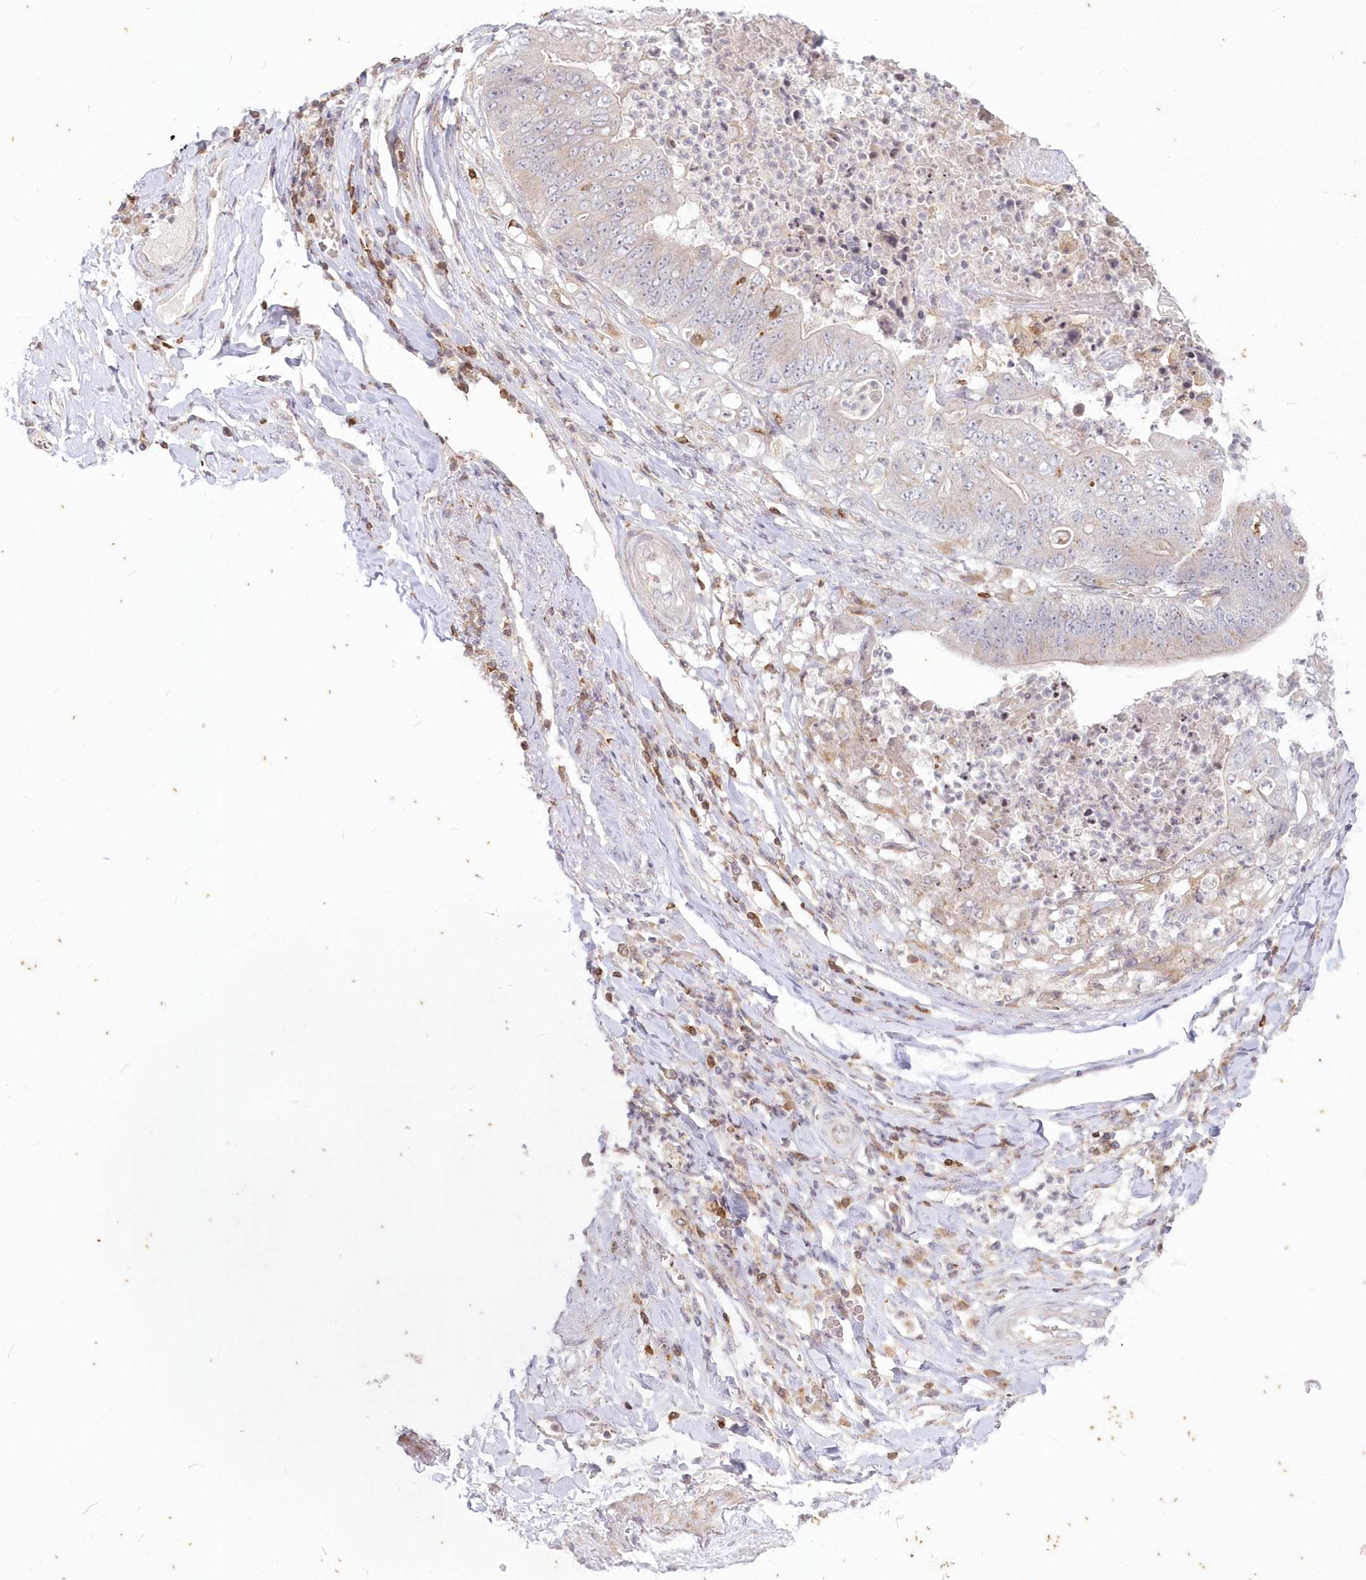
{"staining": {"intensity": "weak", "quantity": "<25%", "location": "cytoplasmic/membranous"}, "tissue": "stomach cancer", "cell_type": "Tumor cells", "image_type": "cancer", "snomed": [{"axis": "morphology", "description": "Adenocarcinoma, NOS"}, {"axis": "topography", "description": "Stomach"}], "caption": "IHC image of neoplastic tissue: stomach cancer (adenocarcinoma) stained with DAB shows no significant protein positivity in tumor cells.", "gene": "MTMR3", "patient": {"sex": "female", "age": 73}}